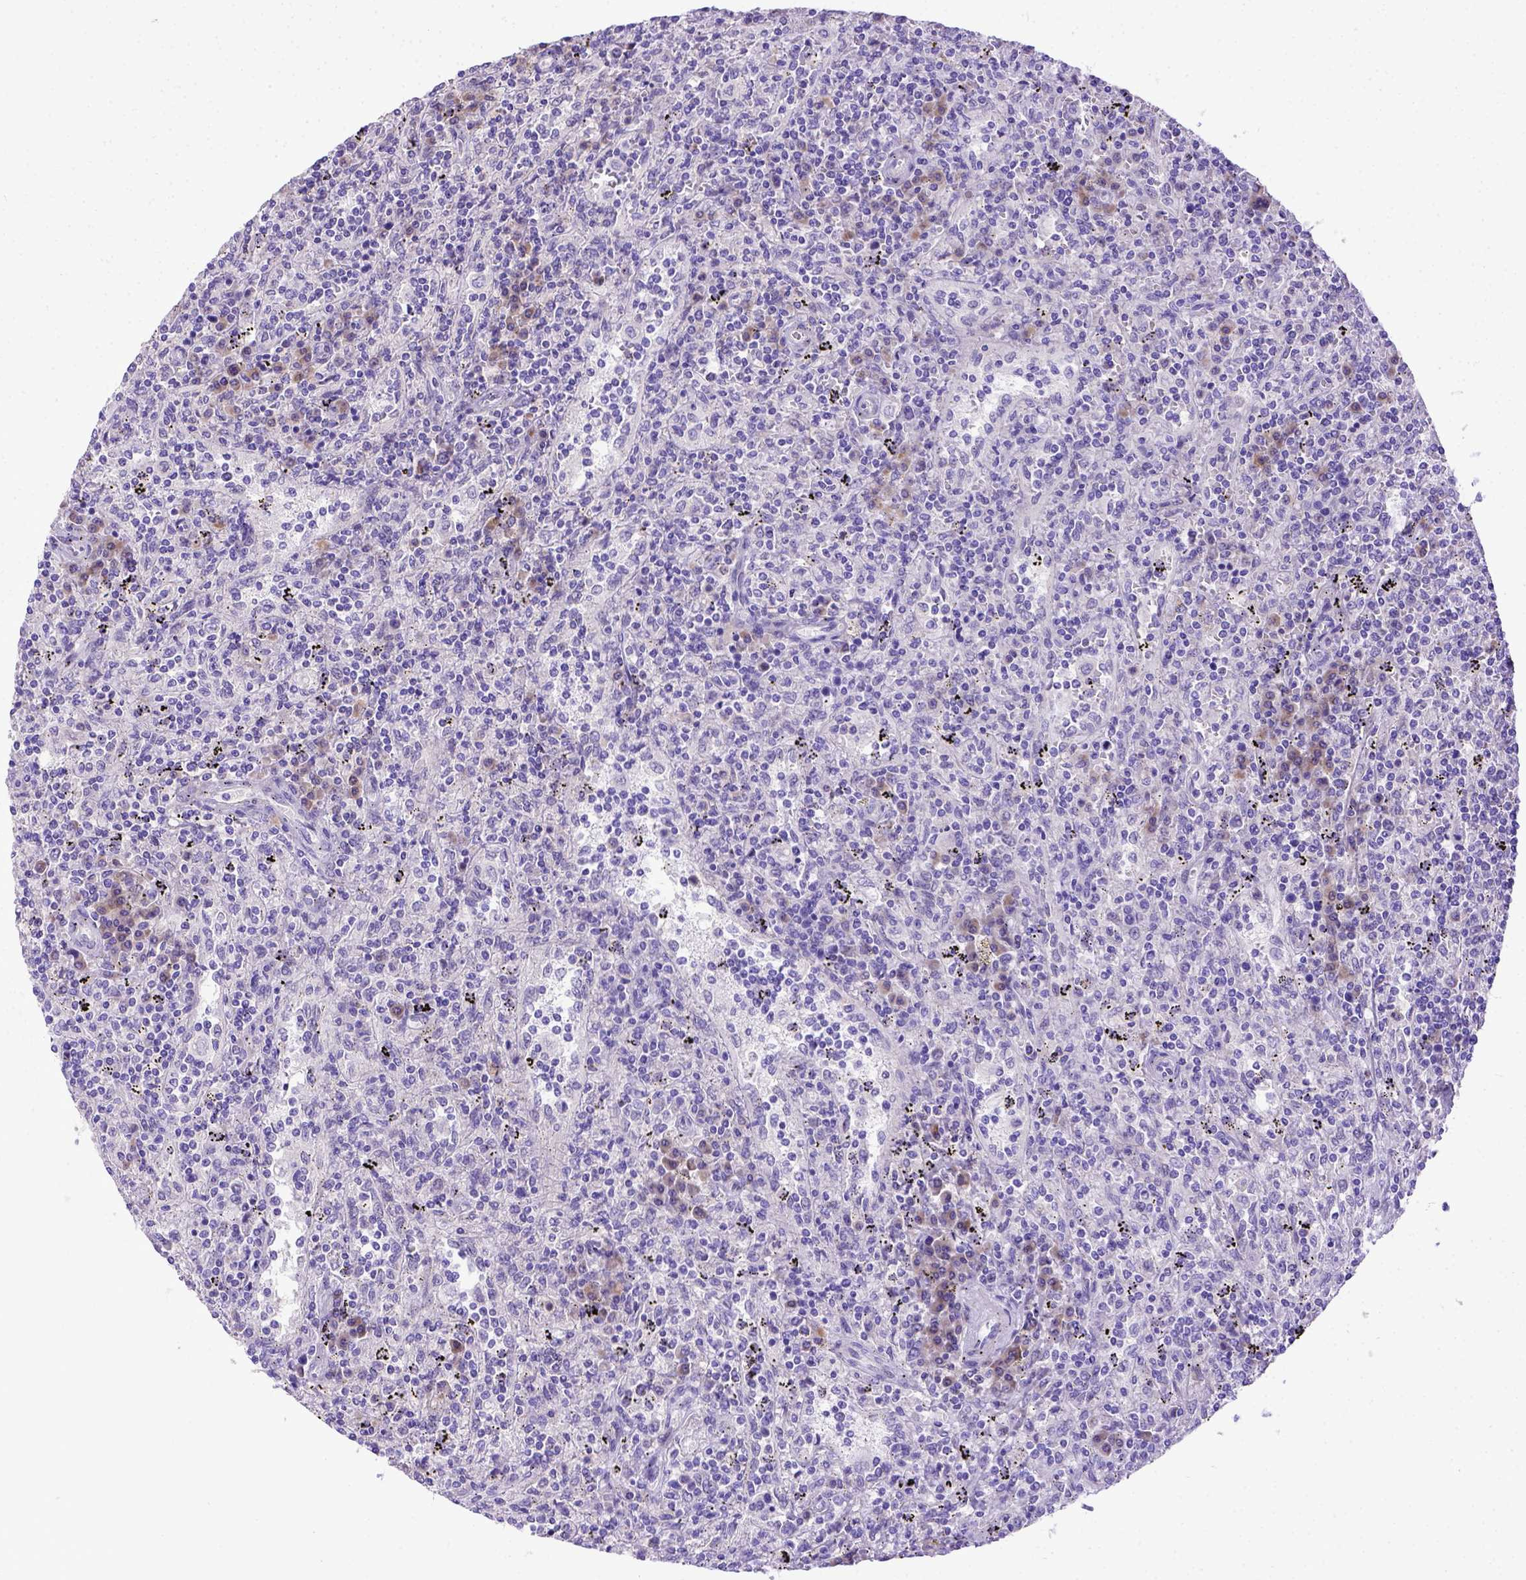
{"staining": {"intensity": "negative", "quantity": "none", "location": "none"}, "tissue": "lymphoma", "cell_type": "Tumor cells", "image_type": "cancer", "snomed": [{"axis": "morphology", "description": "Malignant lymphoma, non-Hodgkin's type, Low grade"}, {"axis": "topography", "description": "Spleen"}], "caption": "Immunohistochemistry of lymphoma exhibits no expression in tumor cells.", "gene": "CFAP300", "patient": {"sex": "male", "age": 62}}